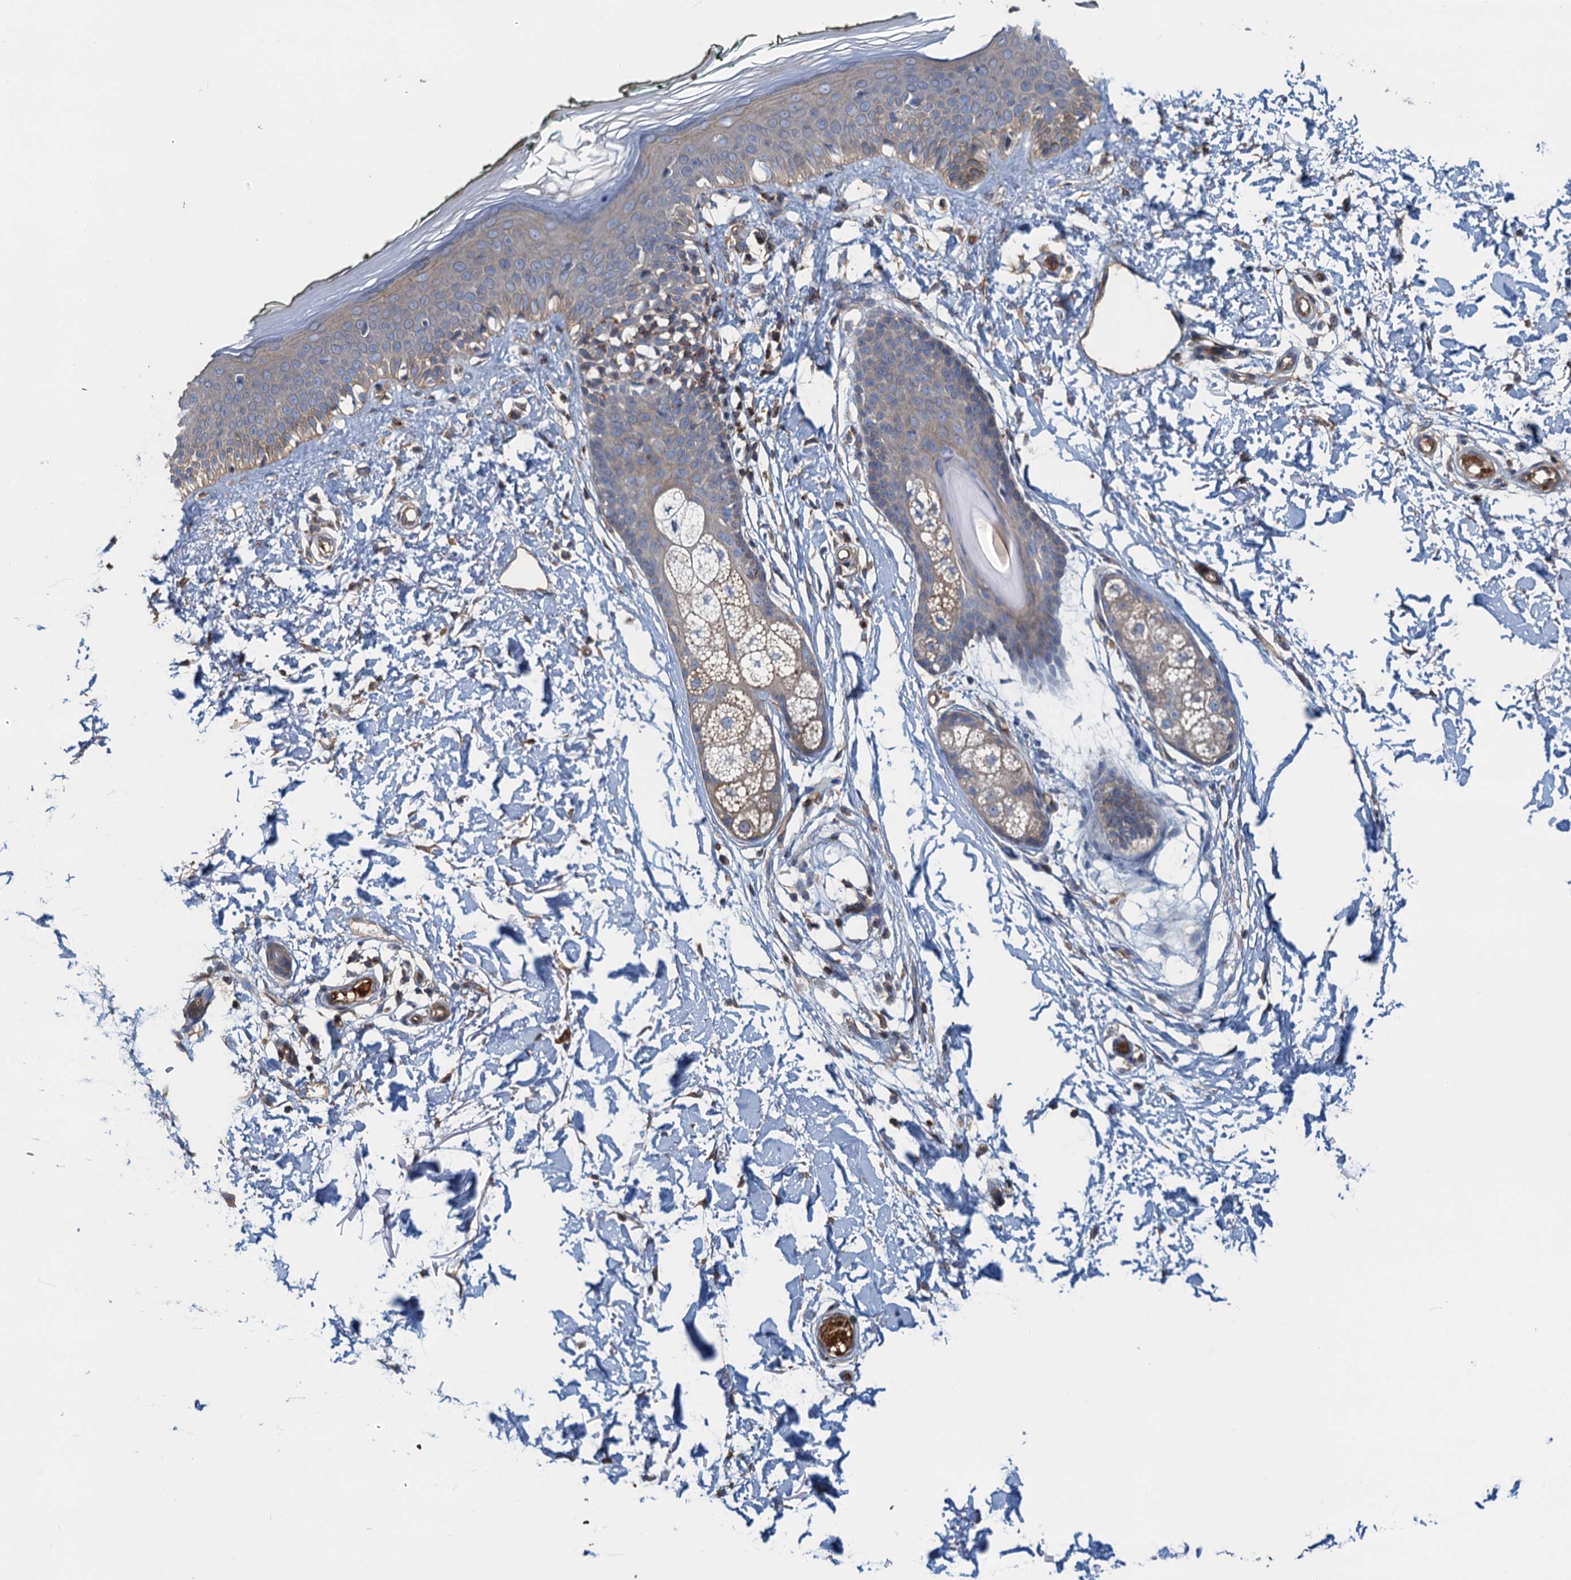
{"staining": {"intensity": "weak", "quantity": ">75%", "location": "cytoplasmic/membranous"}, "tissue": "skin", "cell_type": "Fibroblasts", "image_type": "normal", "snomed": [{"axis": "morphology", "description": "Normal tissue, NOS"}, {"axis": "topography", "description": "Skin"}], "caption": "IHC (DAB) staining of unremarkable skin displays weak cytoplasmic/membranous protein expression in approximately >75% of fibroblasts. The staining is performed using DAB brown chromogen to label protein expression. The nuclei are counter-stained blue using hematoxylin.", "gene": "ROGDI", "patient": {"sex": "male", "age": 62}}